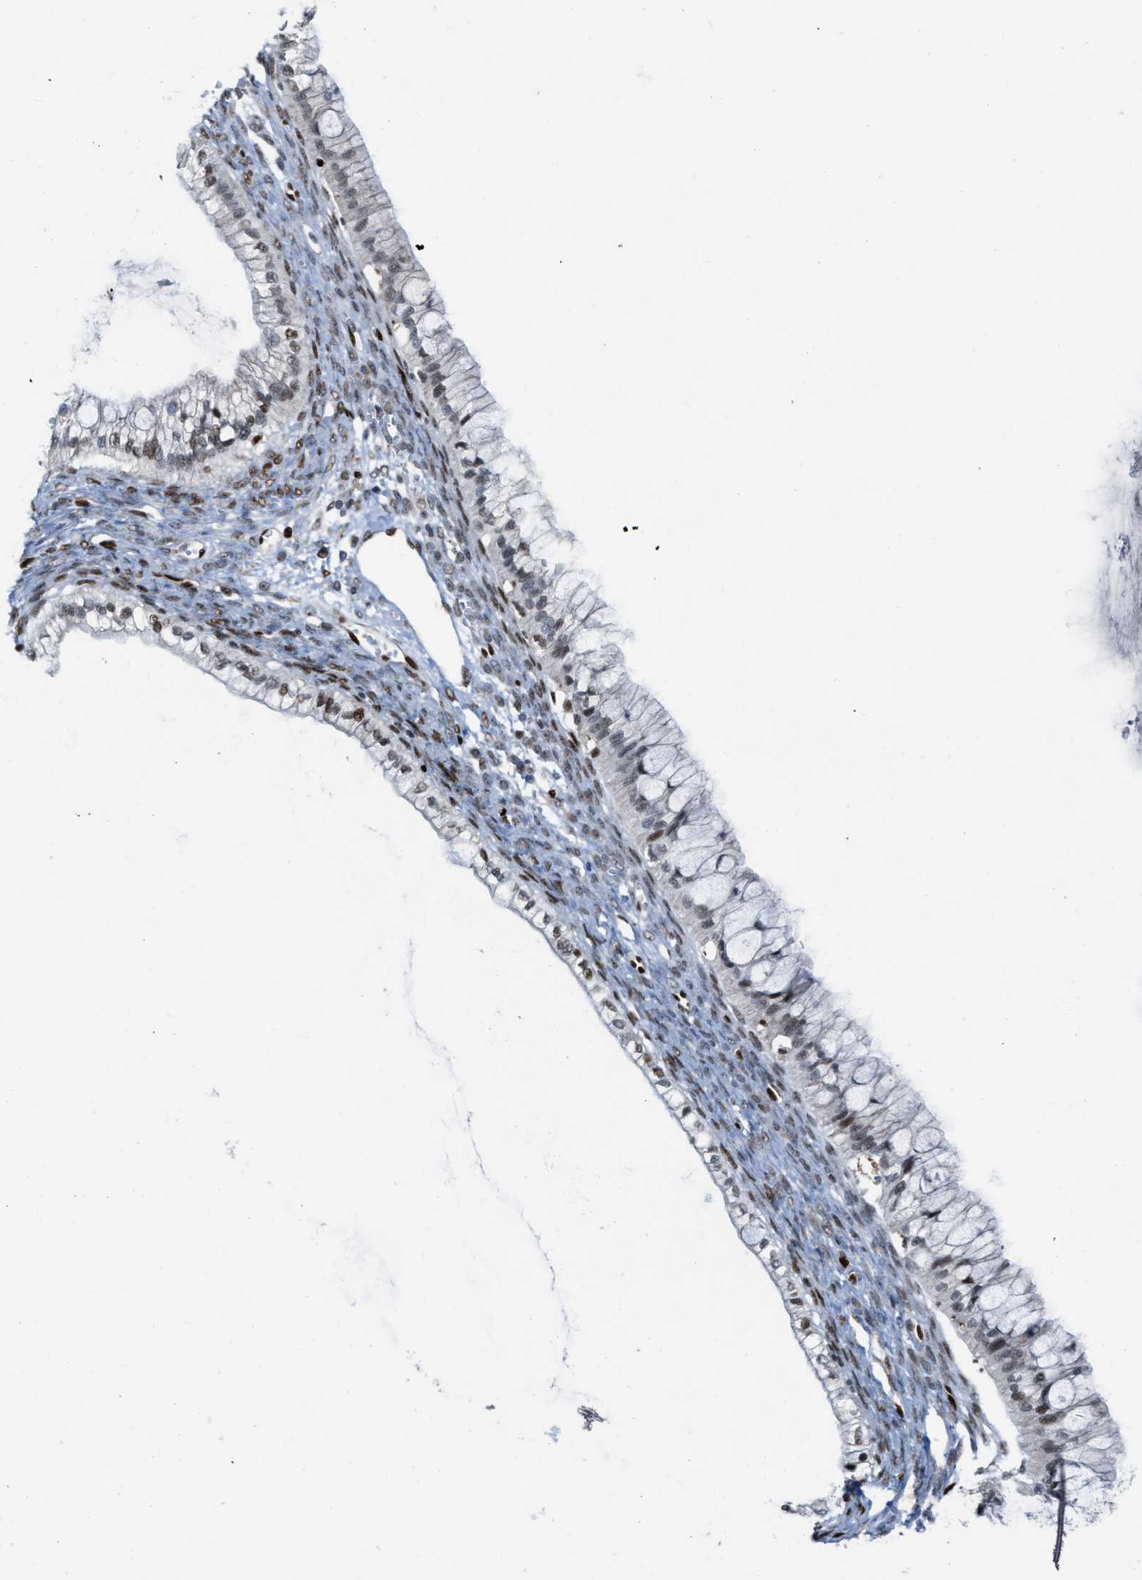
{"staining": {"intensity": "moderate", "quantity": "25%-75%", "location": "nuclear"}, "tissue": "ovarian cancer", "cell_type": "Tumor cells", "image_type": "cancer", "snomed": [{"axis": "morphology", "description": "Cystadenocarcinoma, mucinous, NOS"}, {"axis": "topography", "description": "Ovary"}], "caption": "There is medium levels of moderate nuclear staining in tumor cells of ovarian mucinous cystadenocarcinoma, as demonstrated by immunohistochemical staining (brown color).", "gene": "SLFN5", "patient": {"sex": "female", "age": 57}}